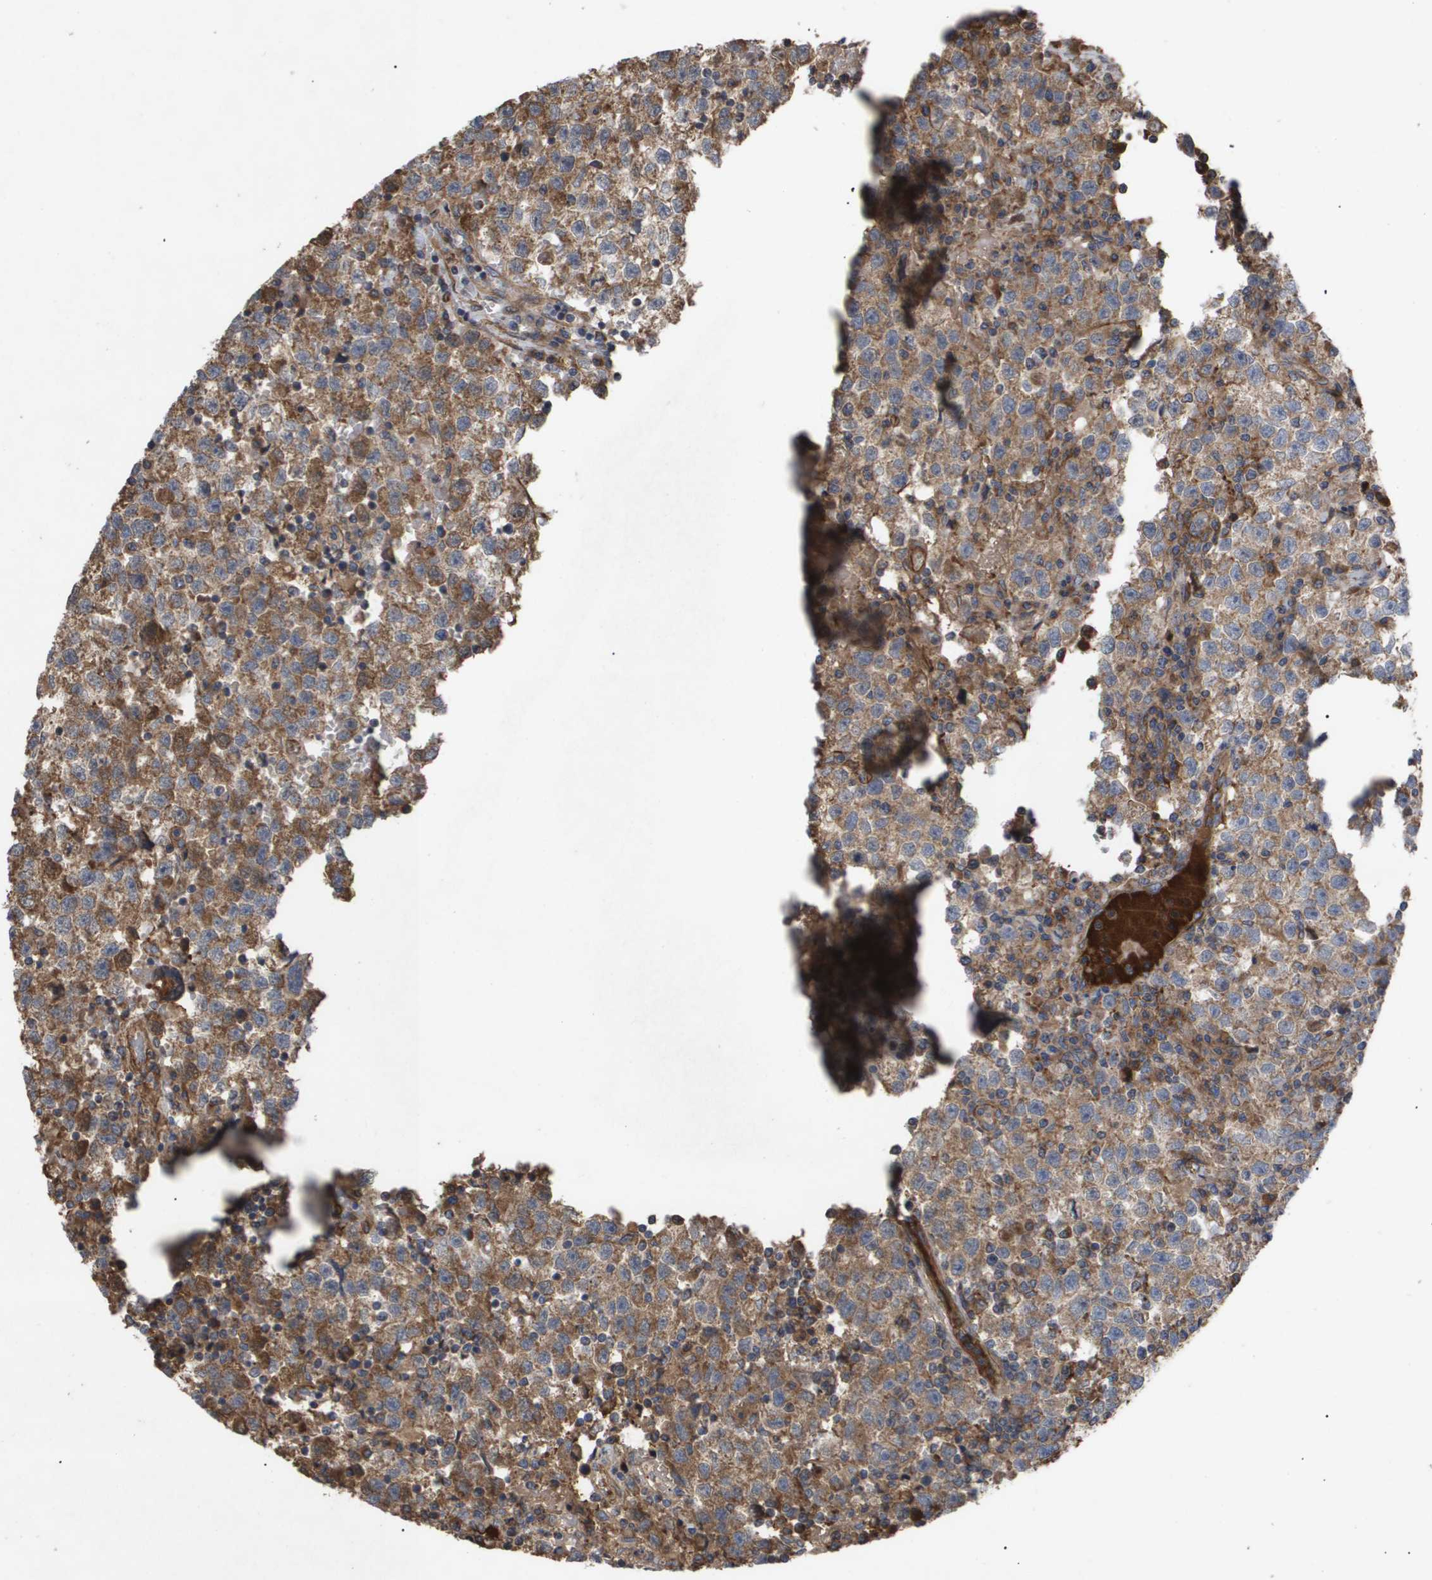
{"staining": {"intensity": "moderate", "quantity": ">75%", "location": "cytoplasmic/membranous"}, "tissue": "testis cancer", "cell_type": "Tumor cells", "image_type": "cancer", "snomed": [{"axis": "morphology", "description": "Seminoma, NOS"}, {"axis": "topography", "description": "Testis"}], "caption": "Testis seminoma tissue exhibits moderate cytoplasmic/membranous positivity in approximately >75% of tumor cells, visualized by immunohistochemistry. (Brightfield microscopy of DAB IHC at high magnification).", "gene": "TNS1", "patient": {"sex": "male", "age": 22}}